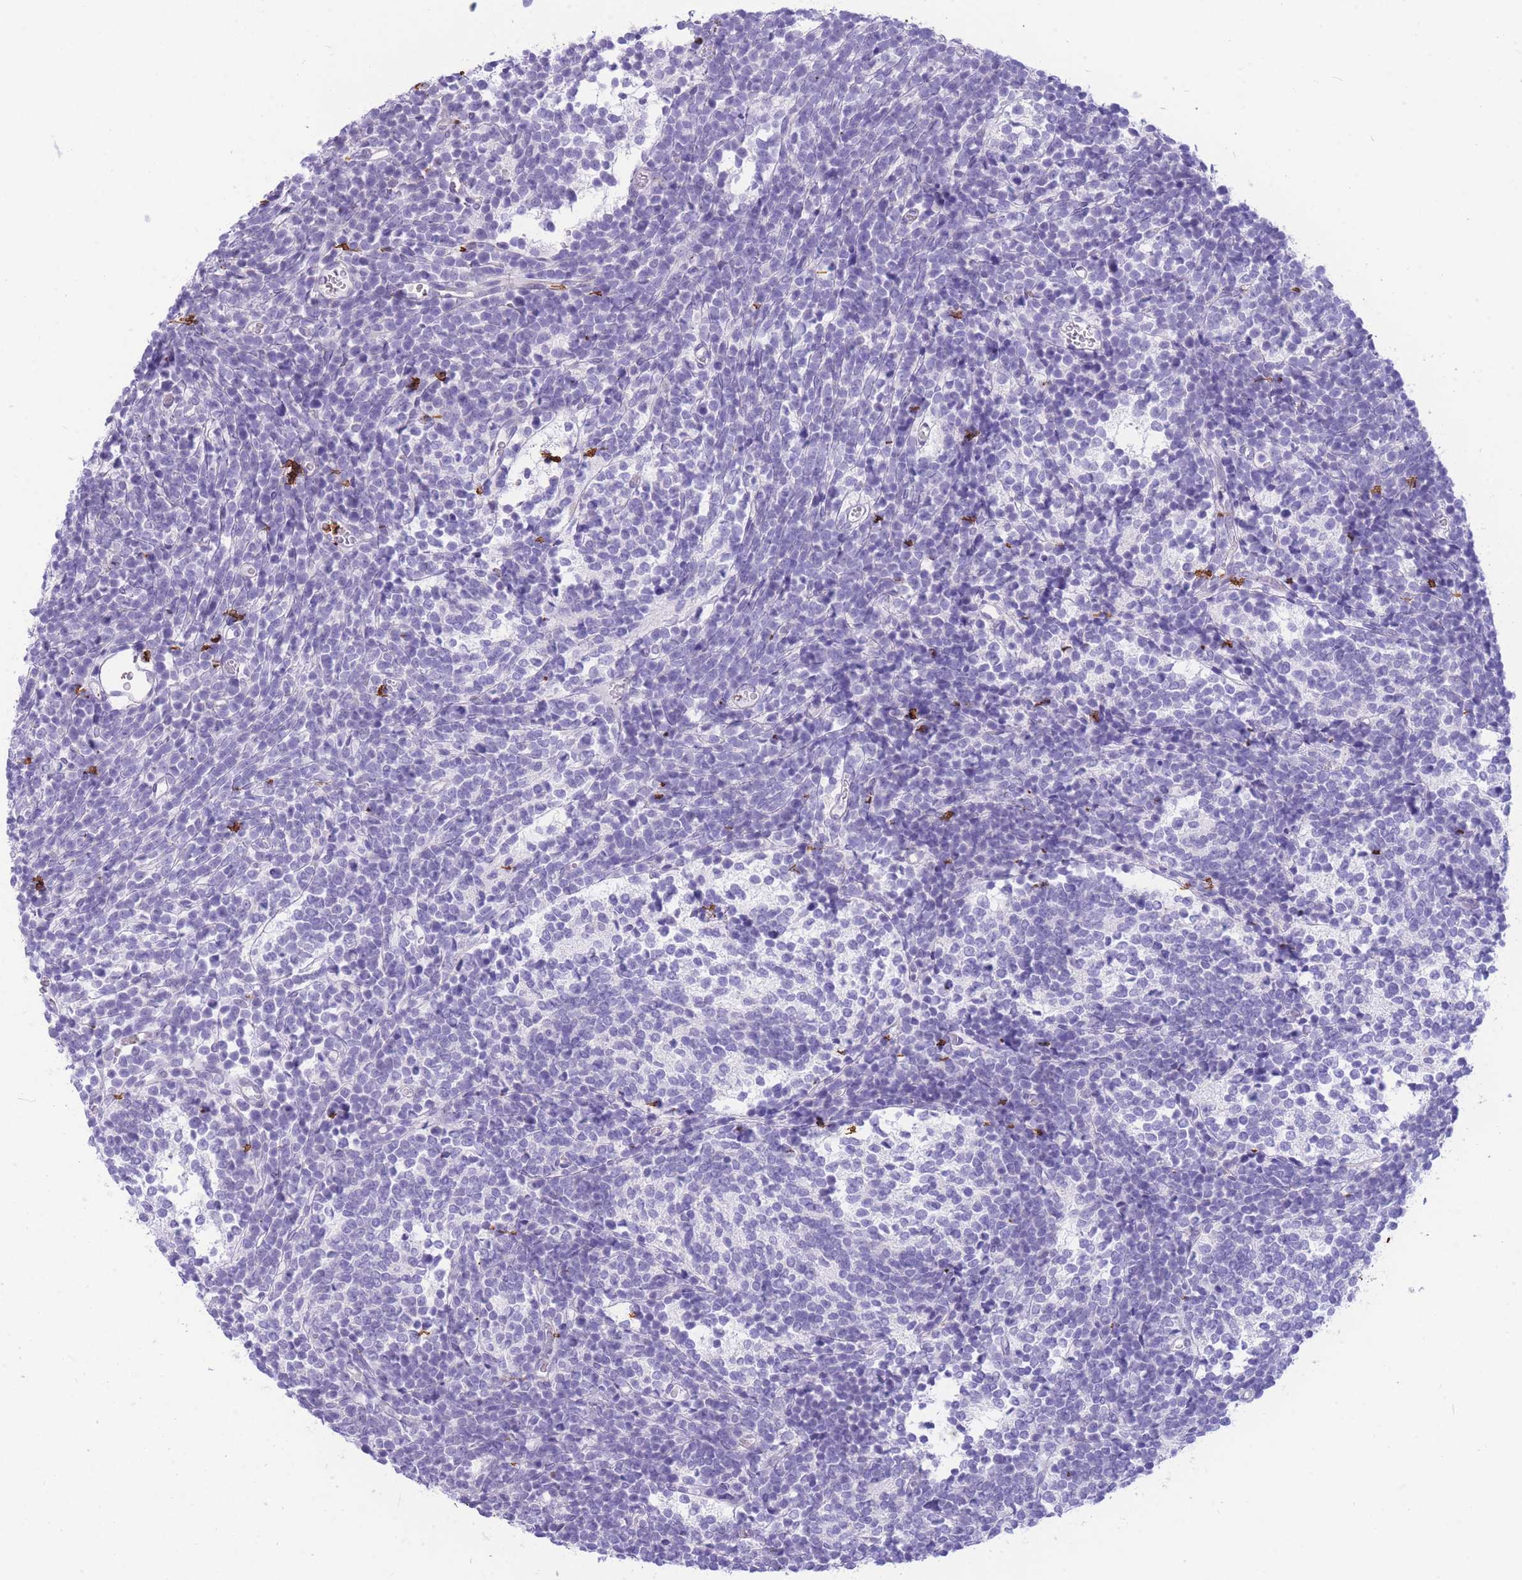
{"staining": {"intensity": "negative", "quantity": "none", "location": "none"}, "tissue": "glioma", "cell_type": "Tumor cells", "image_type": "cancer", "snomed": [{"axis": "morphology", "description": "Glioma, malignant, Low grade"}, {"axis": "topography", "description": "Brain"}], "caption": "Immunohistochemical staining of malignant low-grade glioma exhibits no significant staining in tumor cells. Nuclei are stained in blue.", "gene": "ZNF311", "patient": {"sex": "female", "age": 1}}